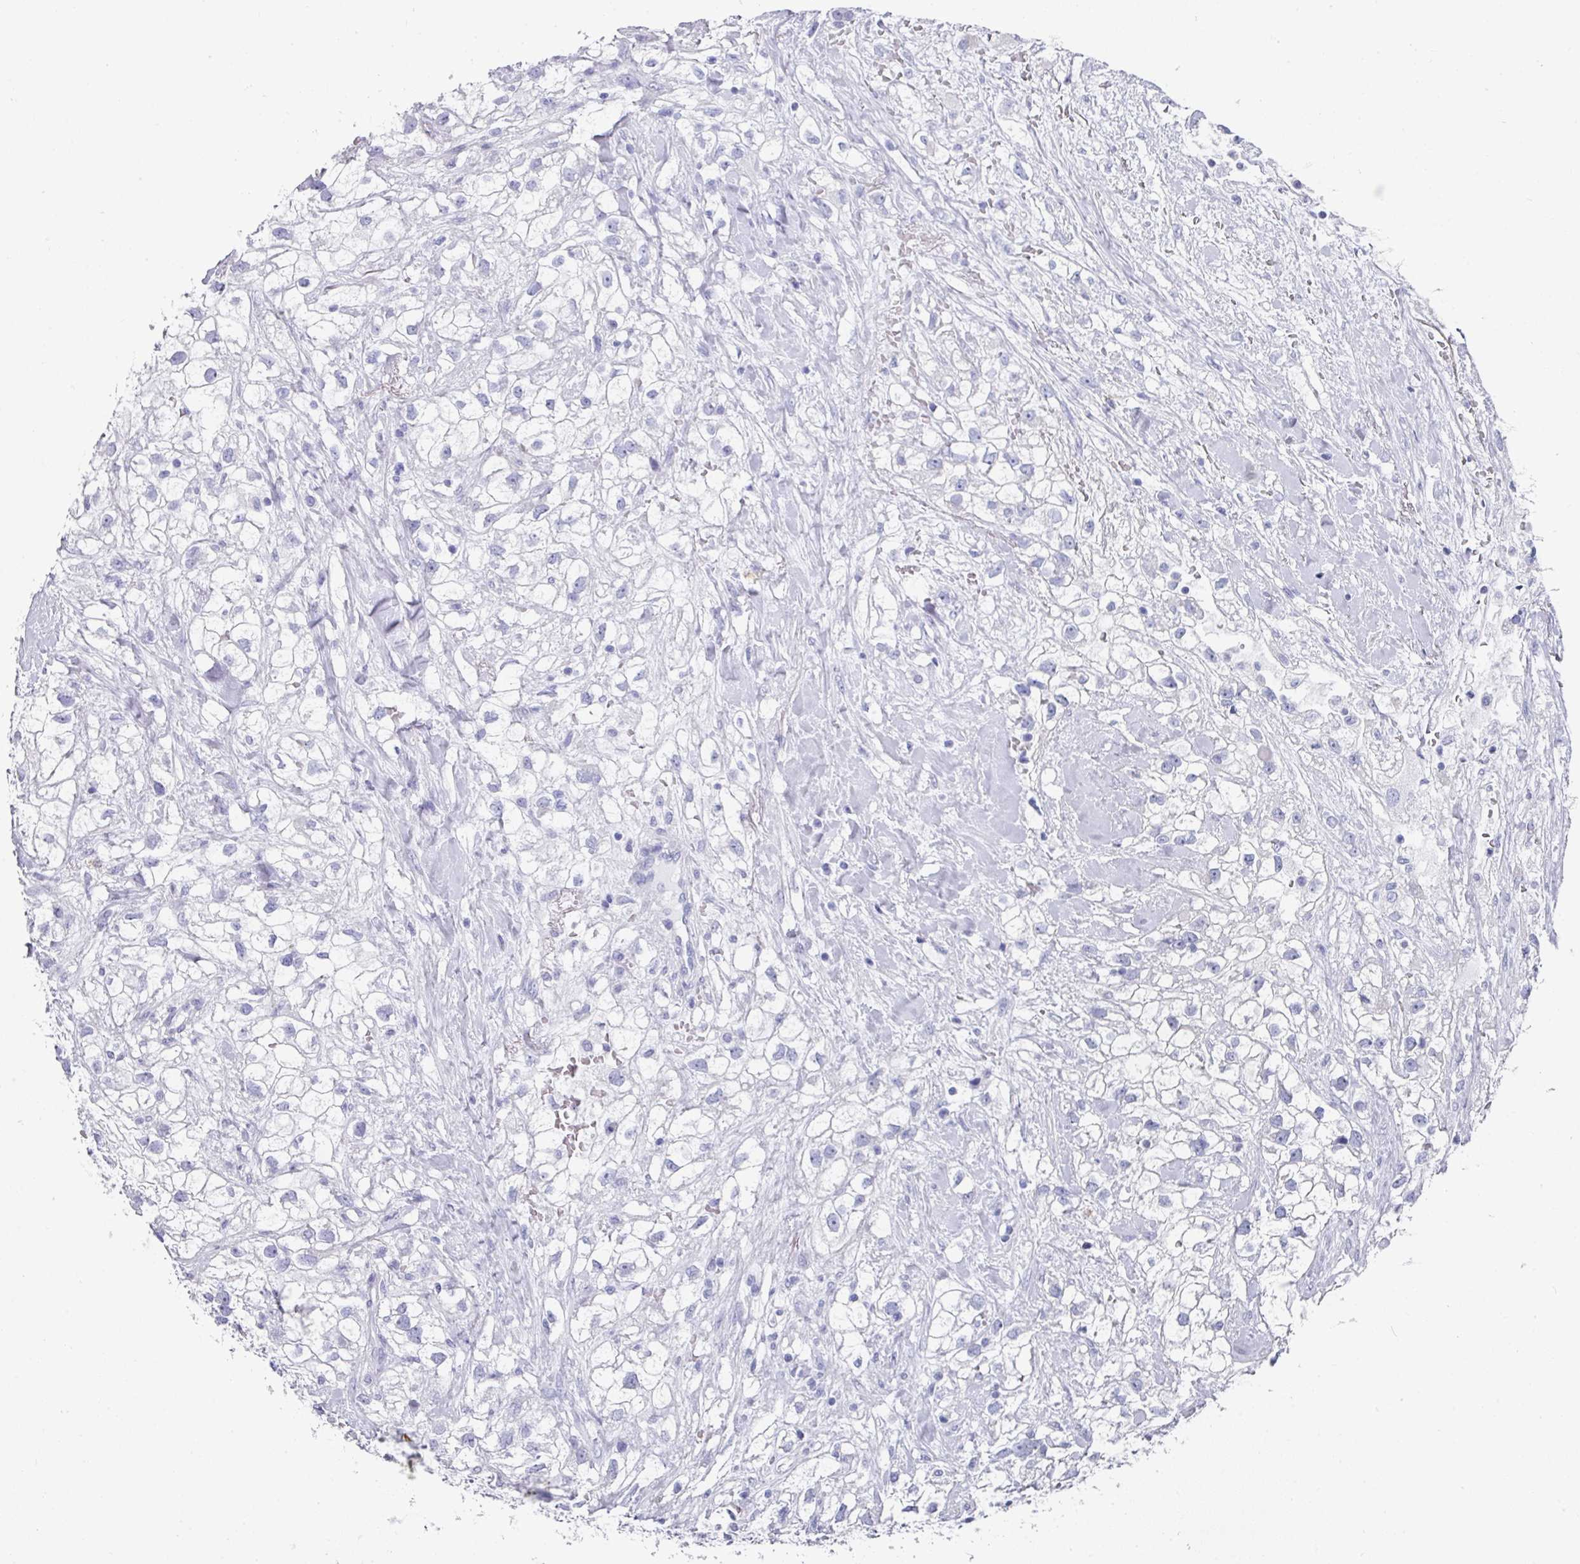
{"staining": {"intensity": "negative", "quantity": "none", "location": "none"}, "tissue": "renal cancer", "cell_type": "Tumor cells", "image_type": "cancer", "snomed": [{"axis": "morphology", "description": "Adenocarcinoma, NOS"}, {"axis": "topography", "description": "Kidney"}], "caption": "Immunohistochemistry (IHC) photomicrograph of renal cancer stained for a protein (brown), which shows no positivity in tumor cells.", "gene": "SETBP1", "patient": {"sex": "male", "age": 59}}